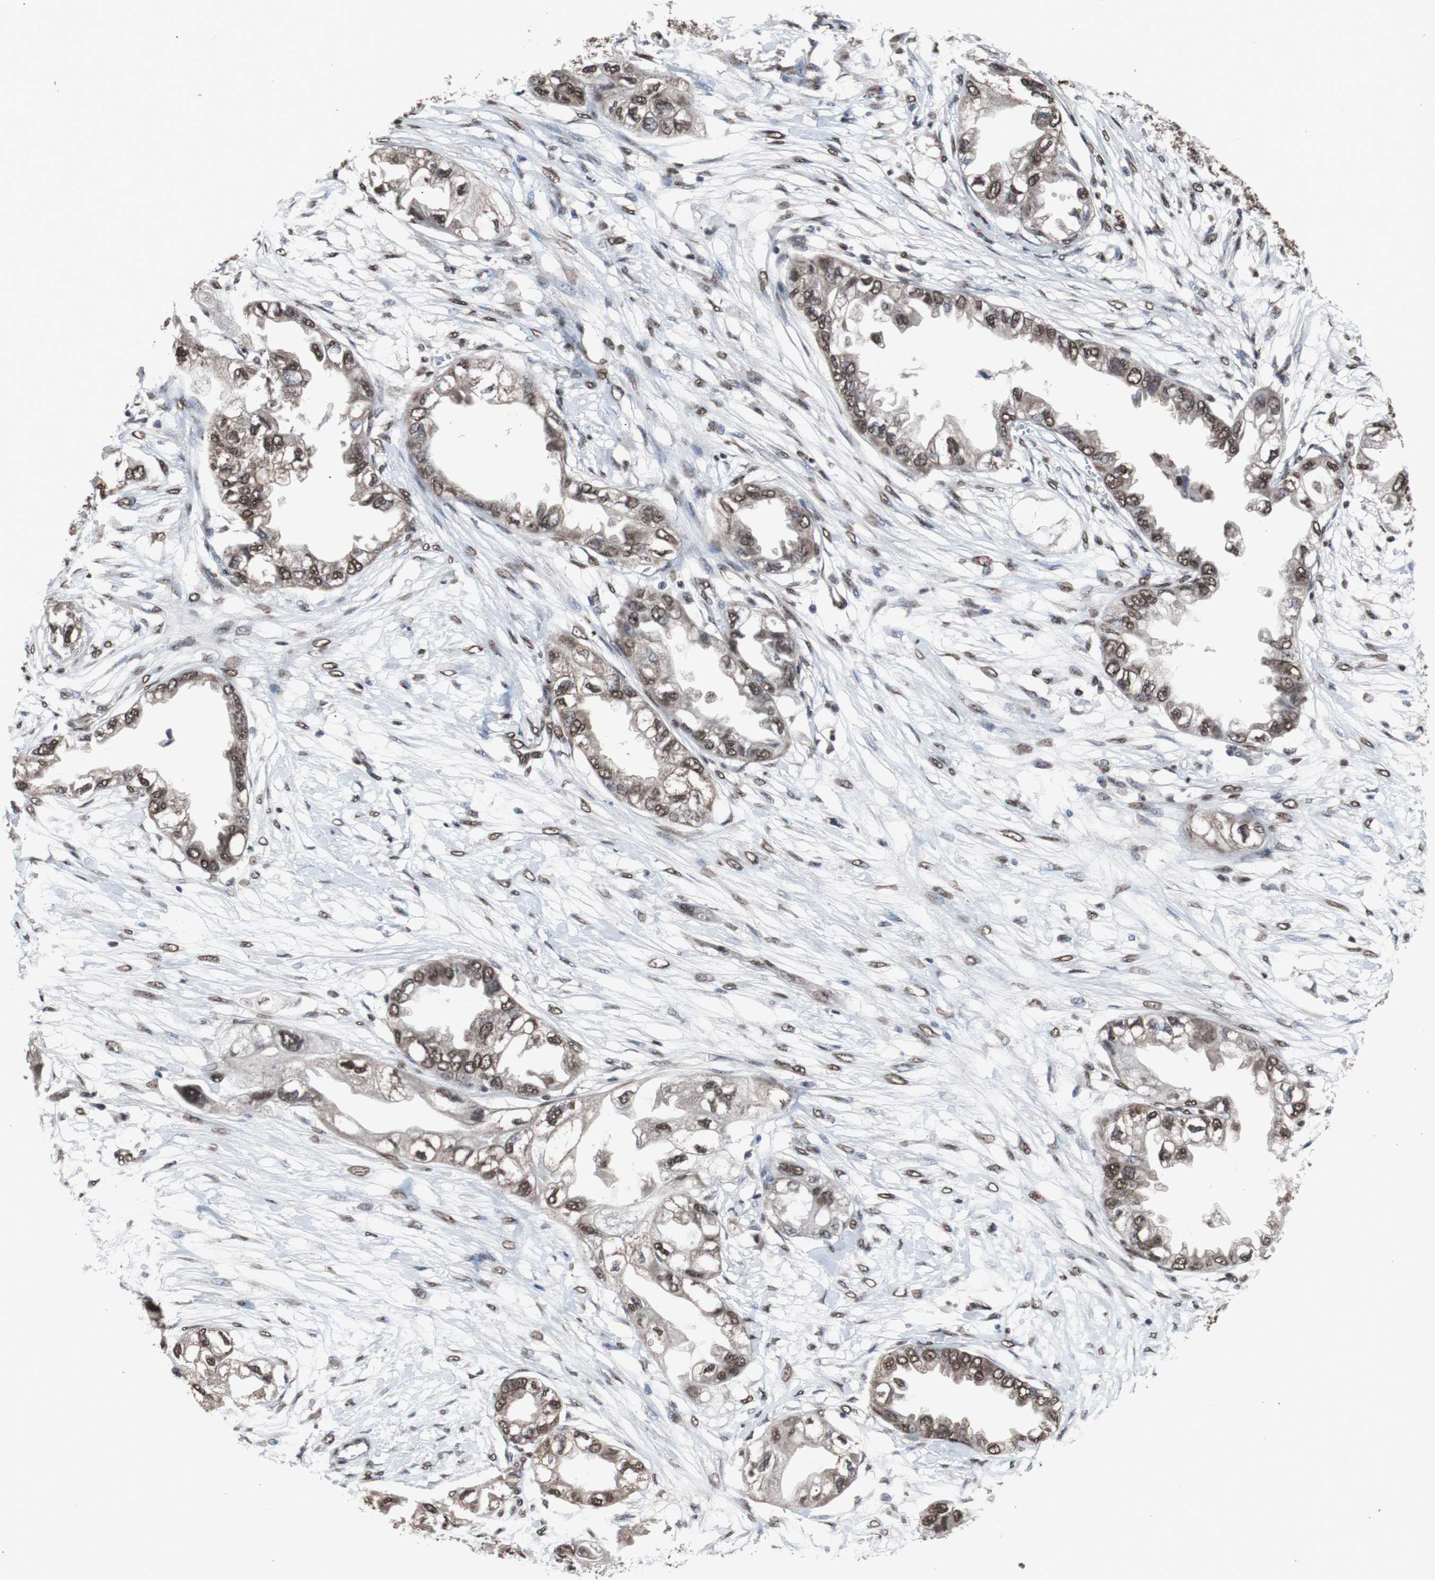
{"staining": {"intensity": "moderate", "quantity": ">75%", "location": "cytoplasmic/membranous,nuclear"}, "tissue": "endometrial cancer", "cell_type": "Tumor cells", "image_type": "cancer", "snomed": [{"axis": "morphology", "description": "Adenocarcinoma, NOS"}, {"axis": "topography", "description": "Endometrium"}], "caption": "Adenocarcinoma (endometrial) tissue demonstrates moderate cytoplasmic/membranous and nuclear expression in approximately >75% of tumor cells", "gene": "MED27", "patient": {"sex": "female", "age": 67}}